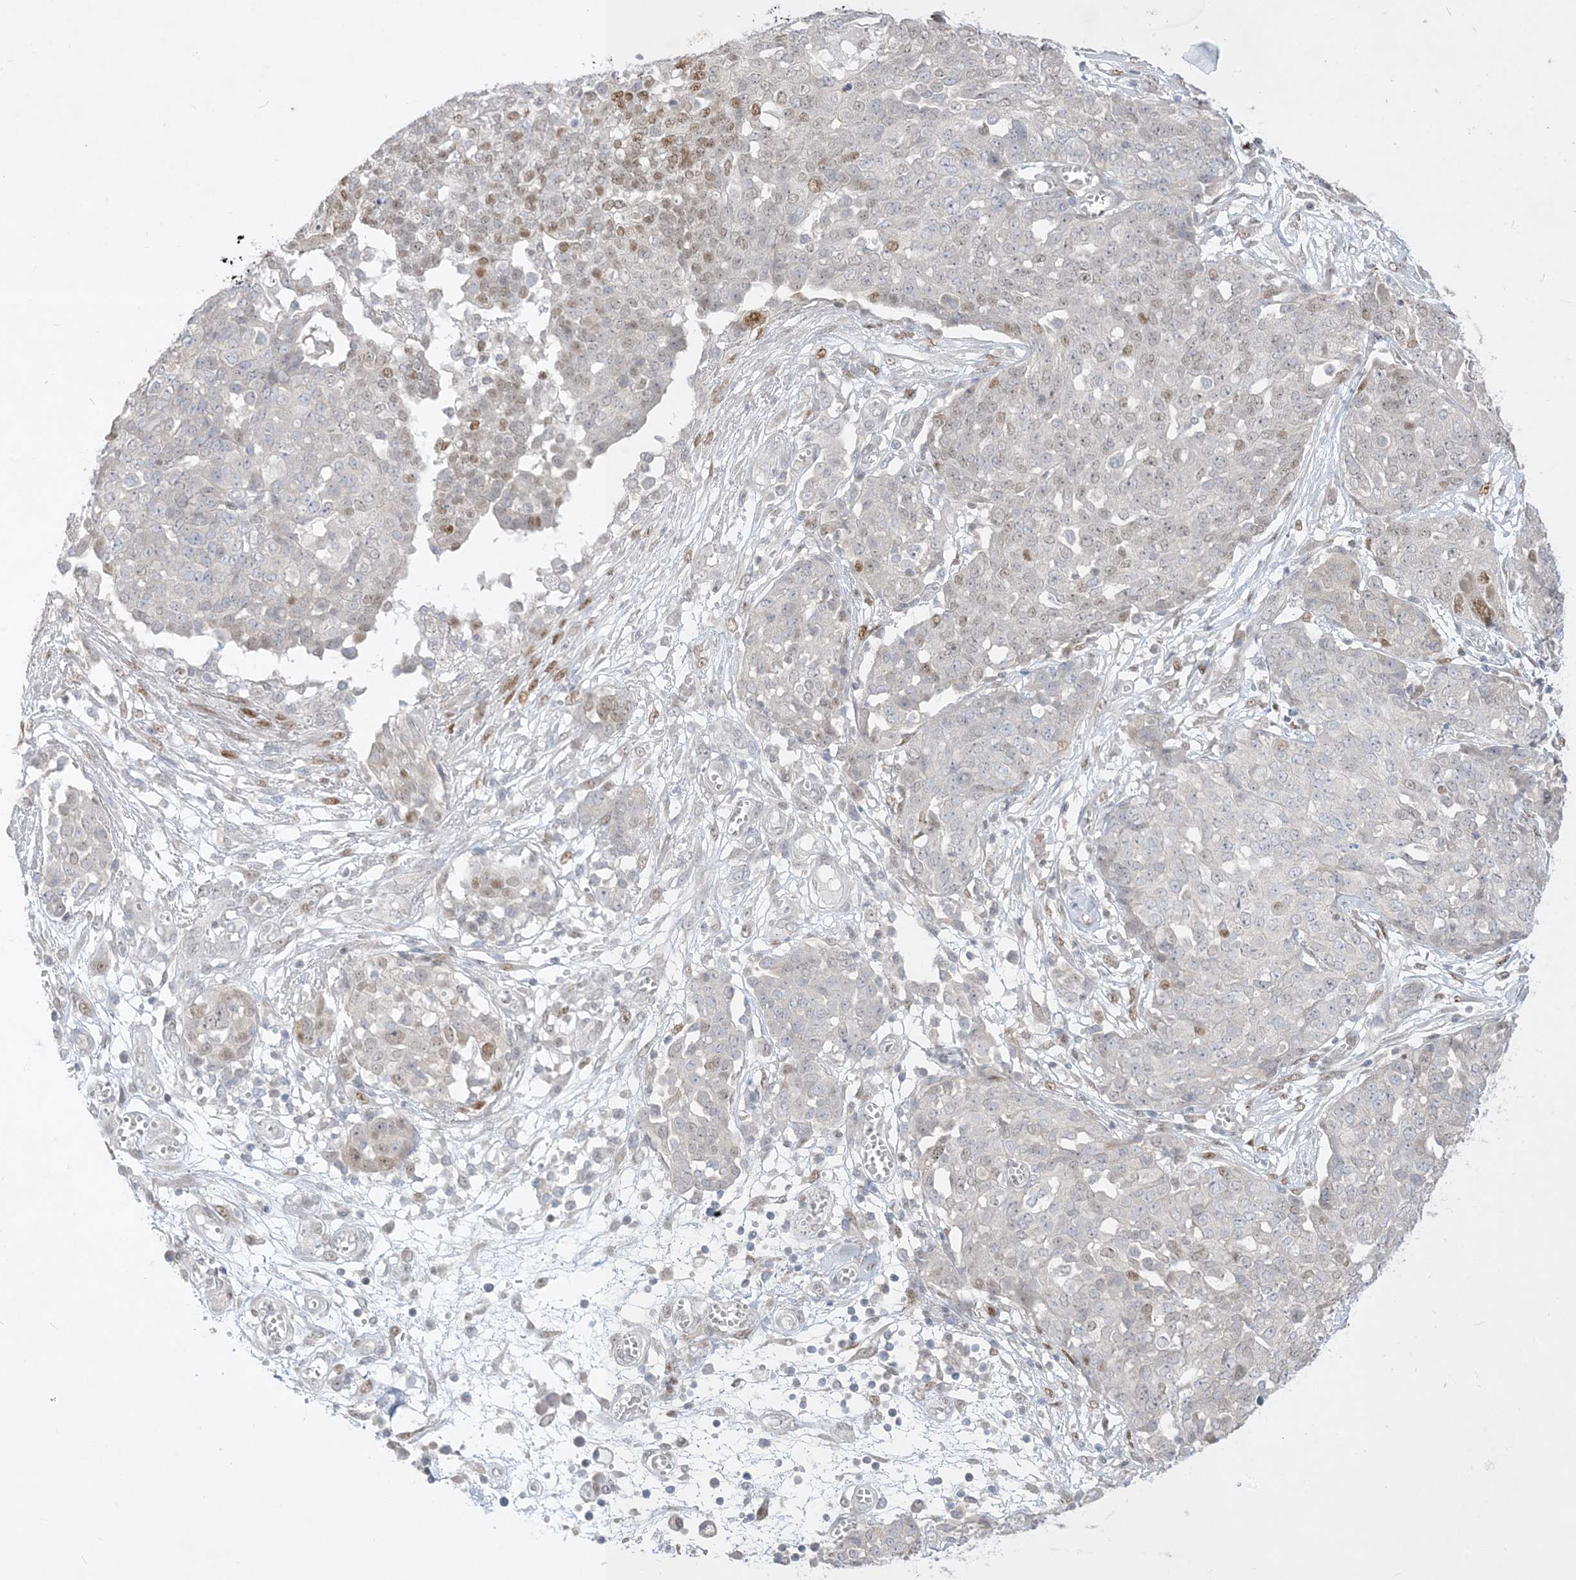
{"staining": {"intensity": "moderate", "quantity": "<25%", "location": "nuclear"}, "tissue": "ovarian cancer", "cell_type": "Tumor cells", "image_type": "cancer", "snomed": [{"axis": "morphology", "description": "Cystadenocarcinoma, serous, NOS"}, {"axis": "topography", "description": "Soft tissue"}, {"axis": "topography", "description": "Ovary"}], "caption": "Tumor cells show moderate nuclear expression in approximately <25% of cells in ovarian cancer.", "gene": "BHLHE40", "patient": {"sex": "female", "age": 57}}